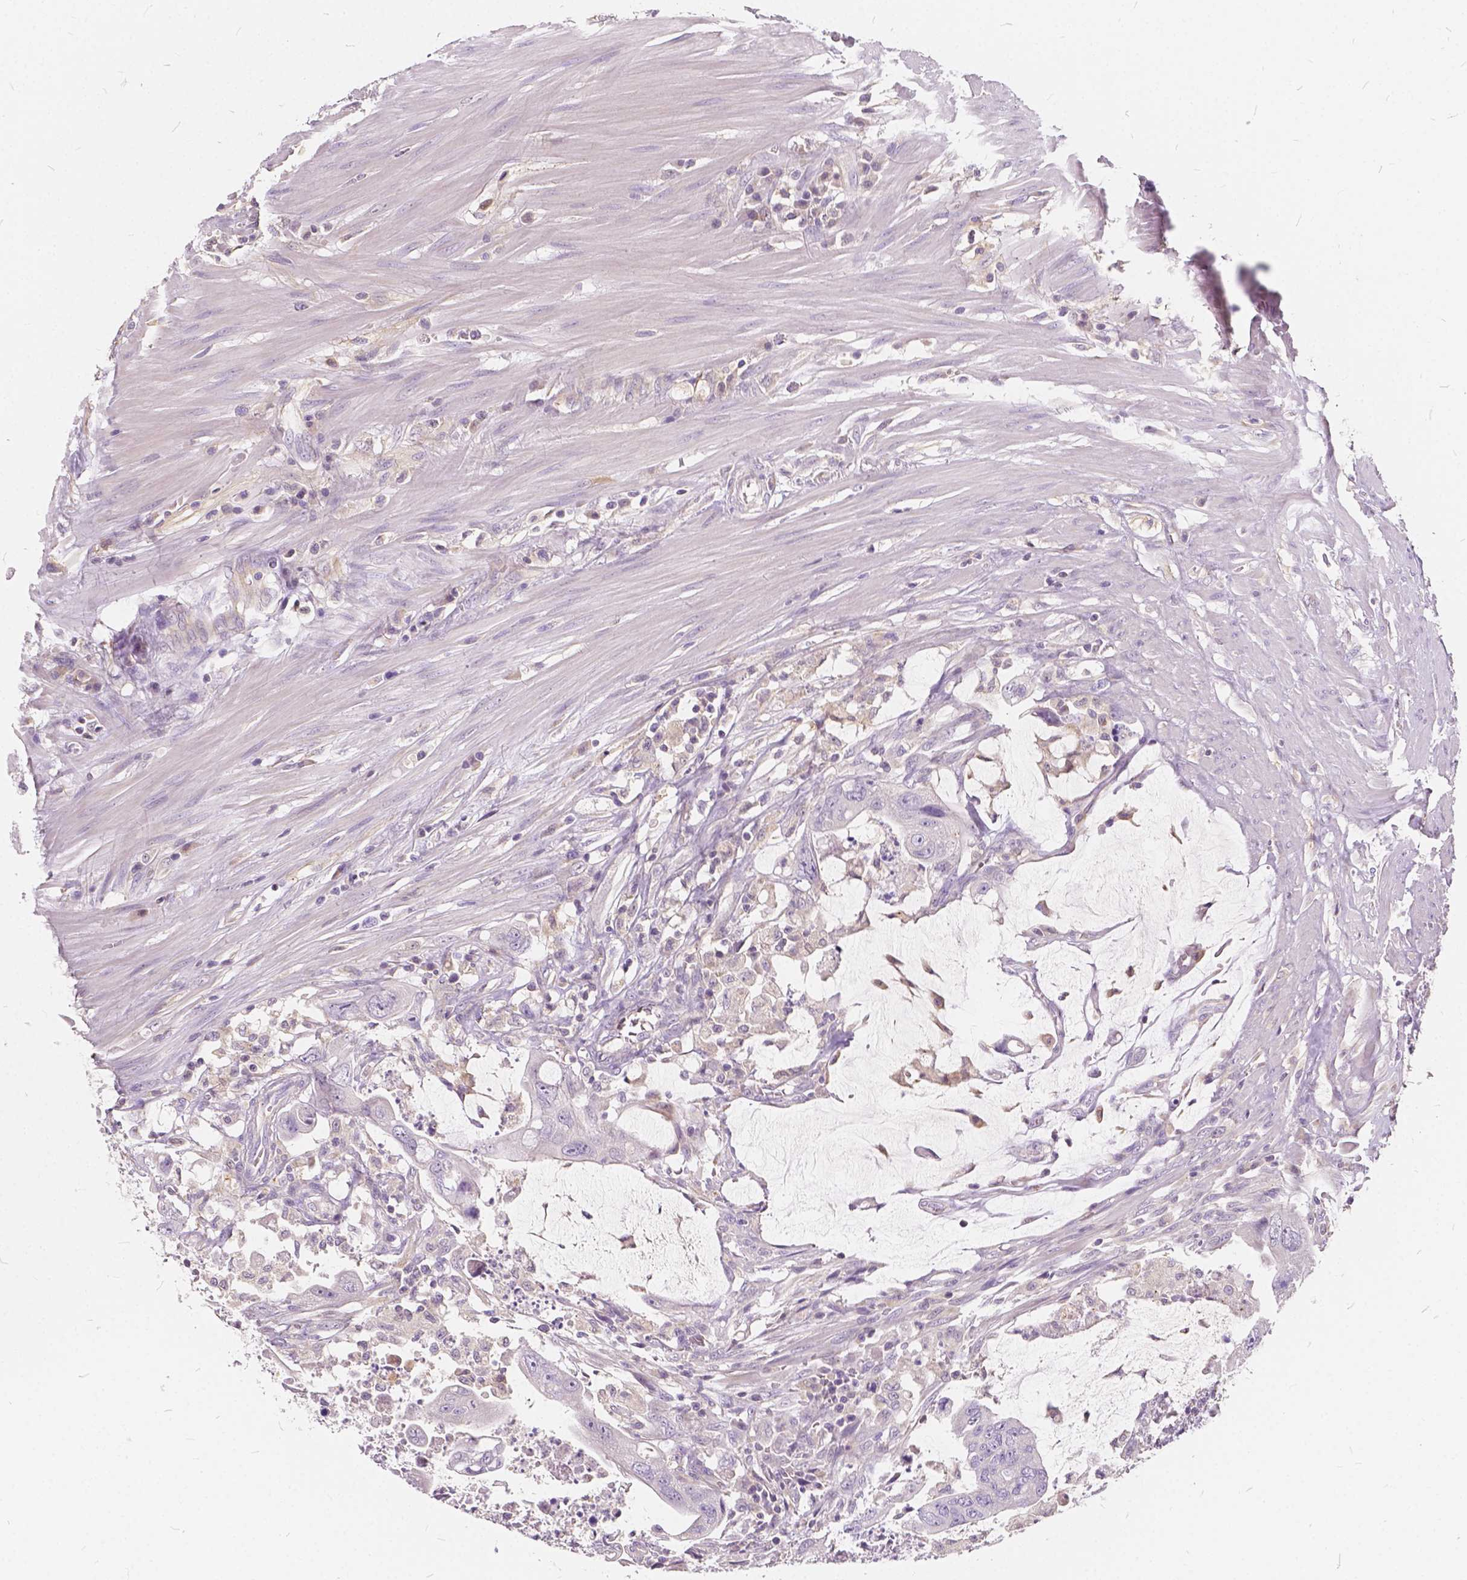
{"staining": {"intensity": "negative", "quantity": "none", "location": "none"}, "tissue": "colorectal cancer", "cell_type": "Tumor cells", "image_type": "cancer", "snomed": [{"axis": "morphology", "description": "Adenocarcinoma, NOS"}, {"axis": "topography", "description": "Colon"}], "caption": "Colorectal cancer was stained to show a protein in brown. There is no significant staining in tumor cells.", "gene": "KIAA0513", "patient": {"sex": "male", "age": 57}}